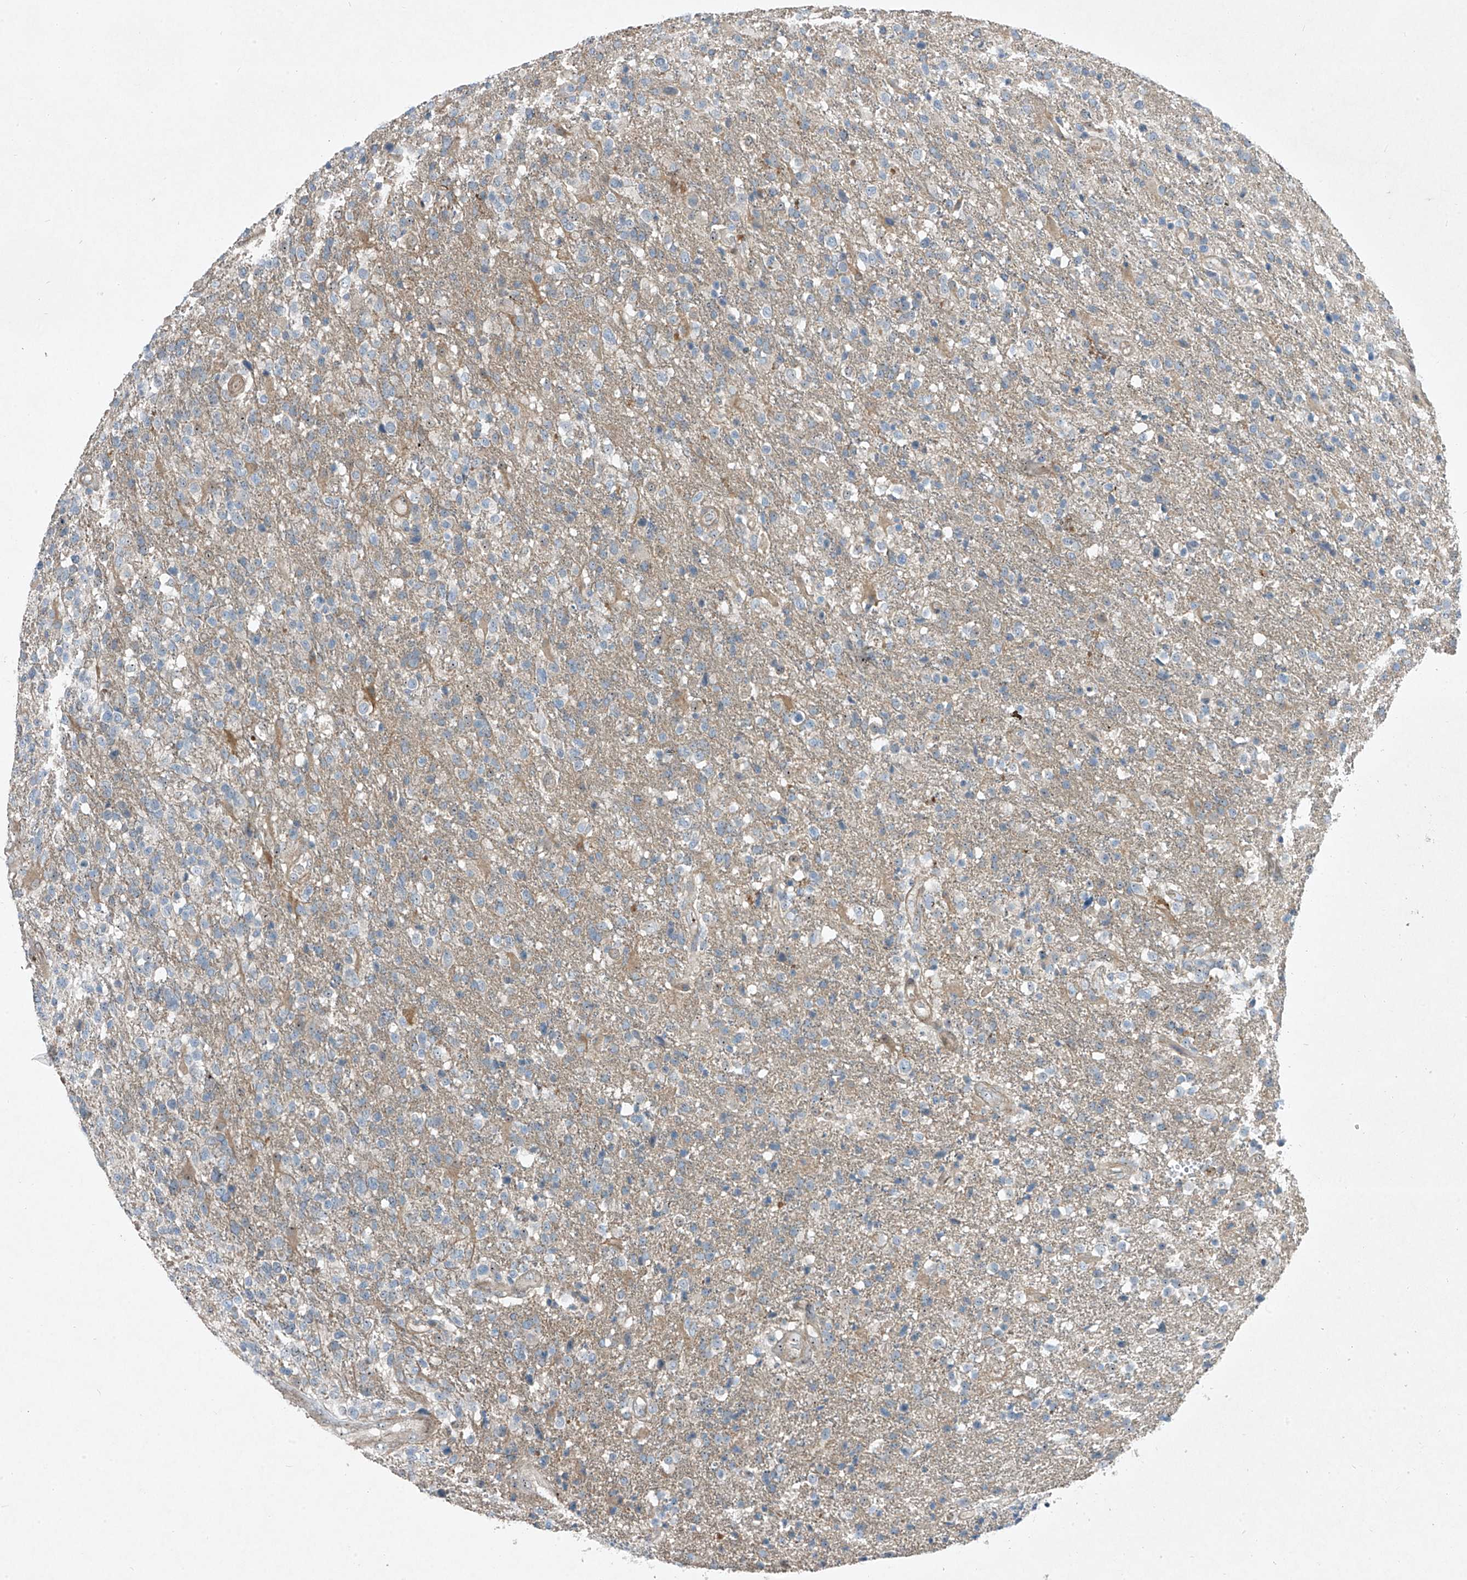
{"staining": {"intensity": "negative", "quantity": "none", "location": "none"}, "tissue": "glioma", "cell_type": "Tumor cells", "image_type": "cancer", "snomed": [{"axis": "morphology", "description": "Glioma, malignant, High grade"}, {"axis": "topography", "description": "Brain"}], "caption": "Tumor cells show no significant positivity in glioma.", "gene": "PPCS", "patient": {"sex": "male", "age": 72}}